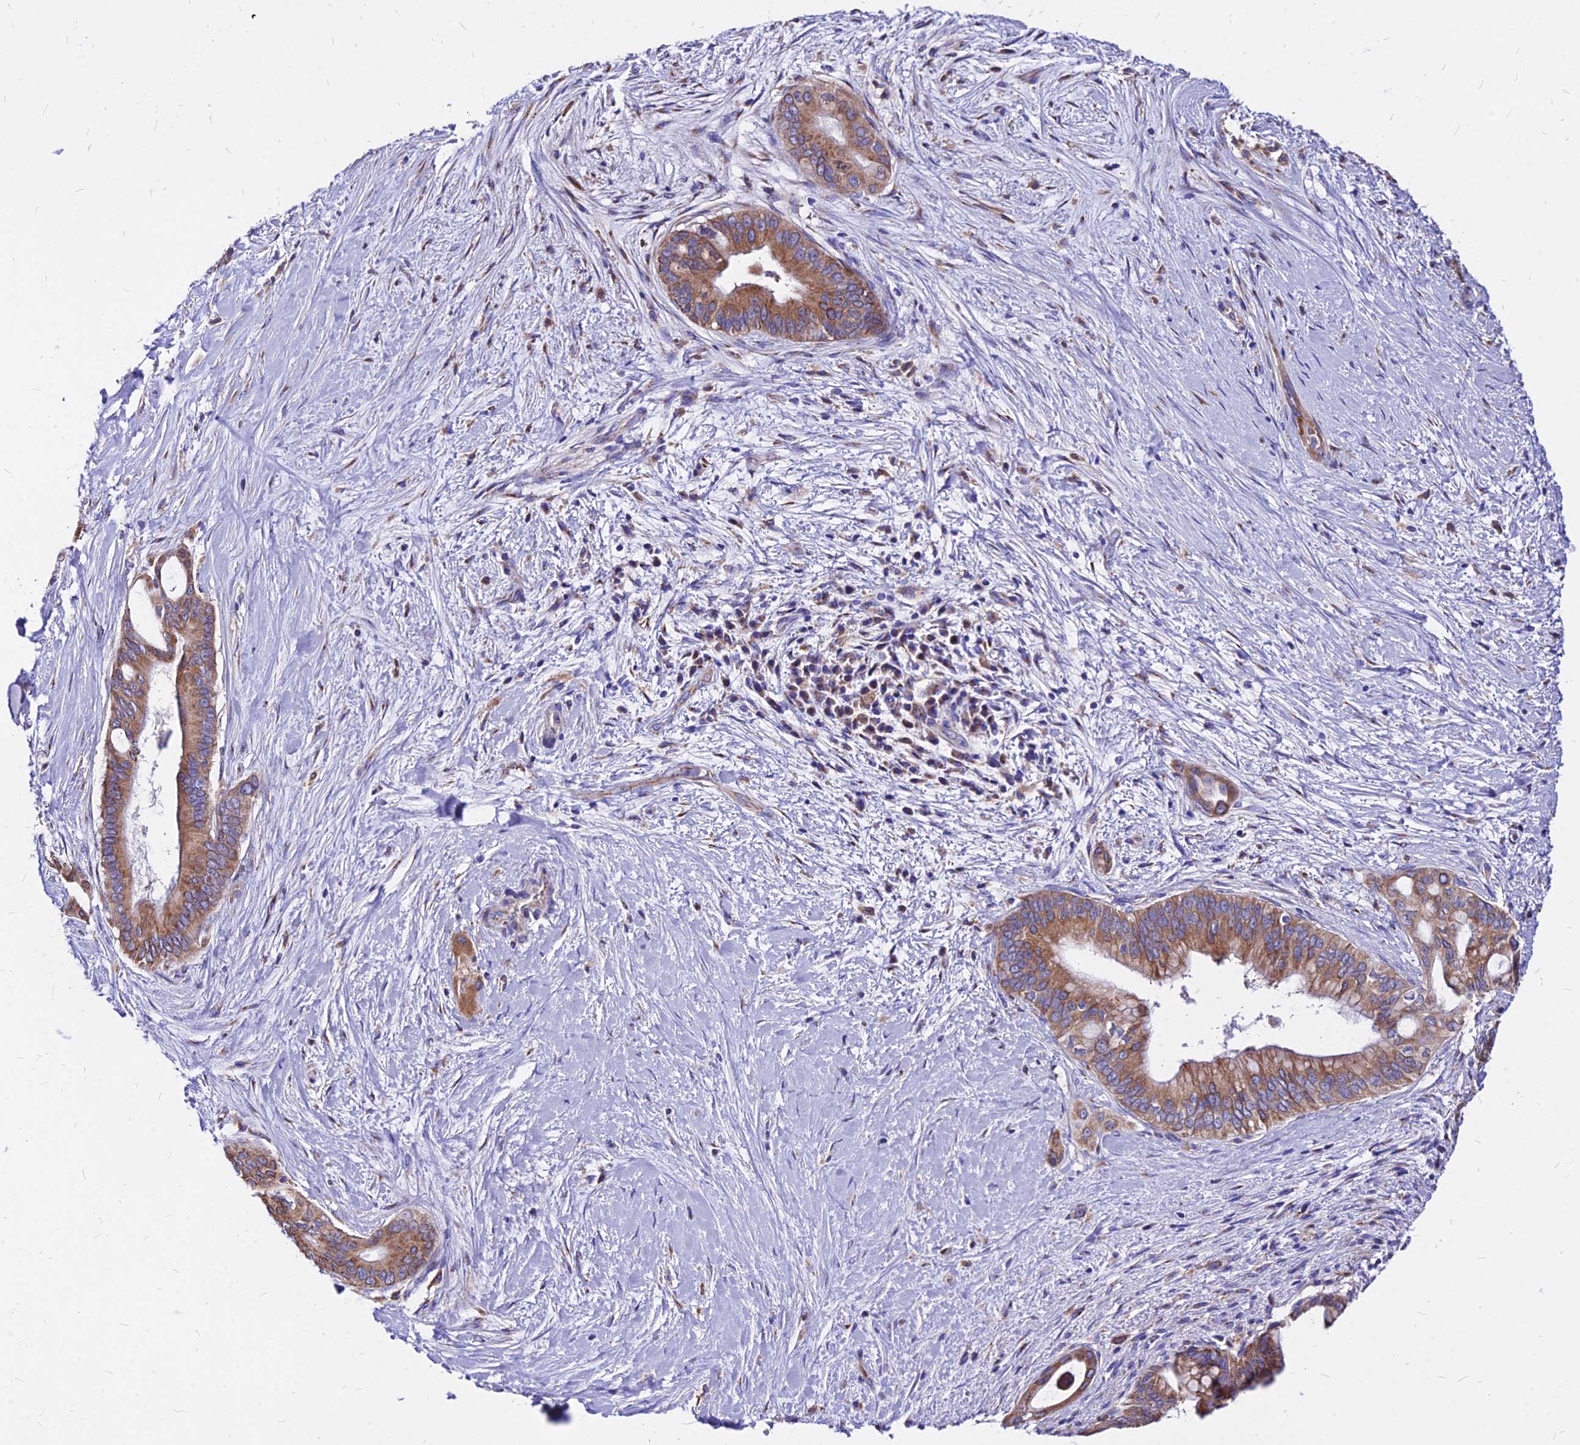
{"staining": {"intensity": "moderate", "quantity": ">75%", "location": "cytoplasmic/membranous"}, "tissue": "pancreatic cancer", "cell_type": "Tumor cells", "image_type": "cancer", "snomed": [{"axis": "morphology", "description": "Adenocarcinoma, NOS"}, {"axis": "topography", "description": "Pancreas"}], "caption": "Immunohistochemical staining of pancreatic adenocarcinoma reveals medium levels of moderate cytoplasmic/membranous expression in approximately >75% of tumor cells. (Stains: DAB in brown, nuclei in blue, Microscopy: brightfield microscopy at high magnification).", "gene": "MRPL3", "patient": {"sex": "male", "age": 46}}